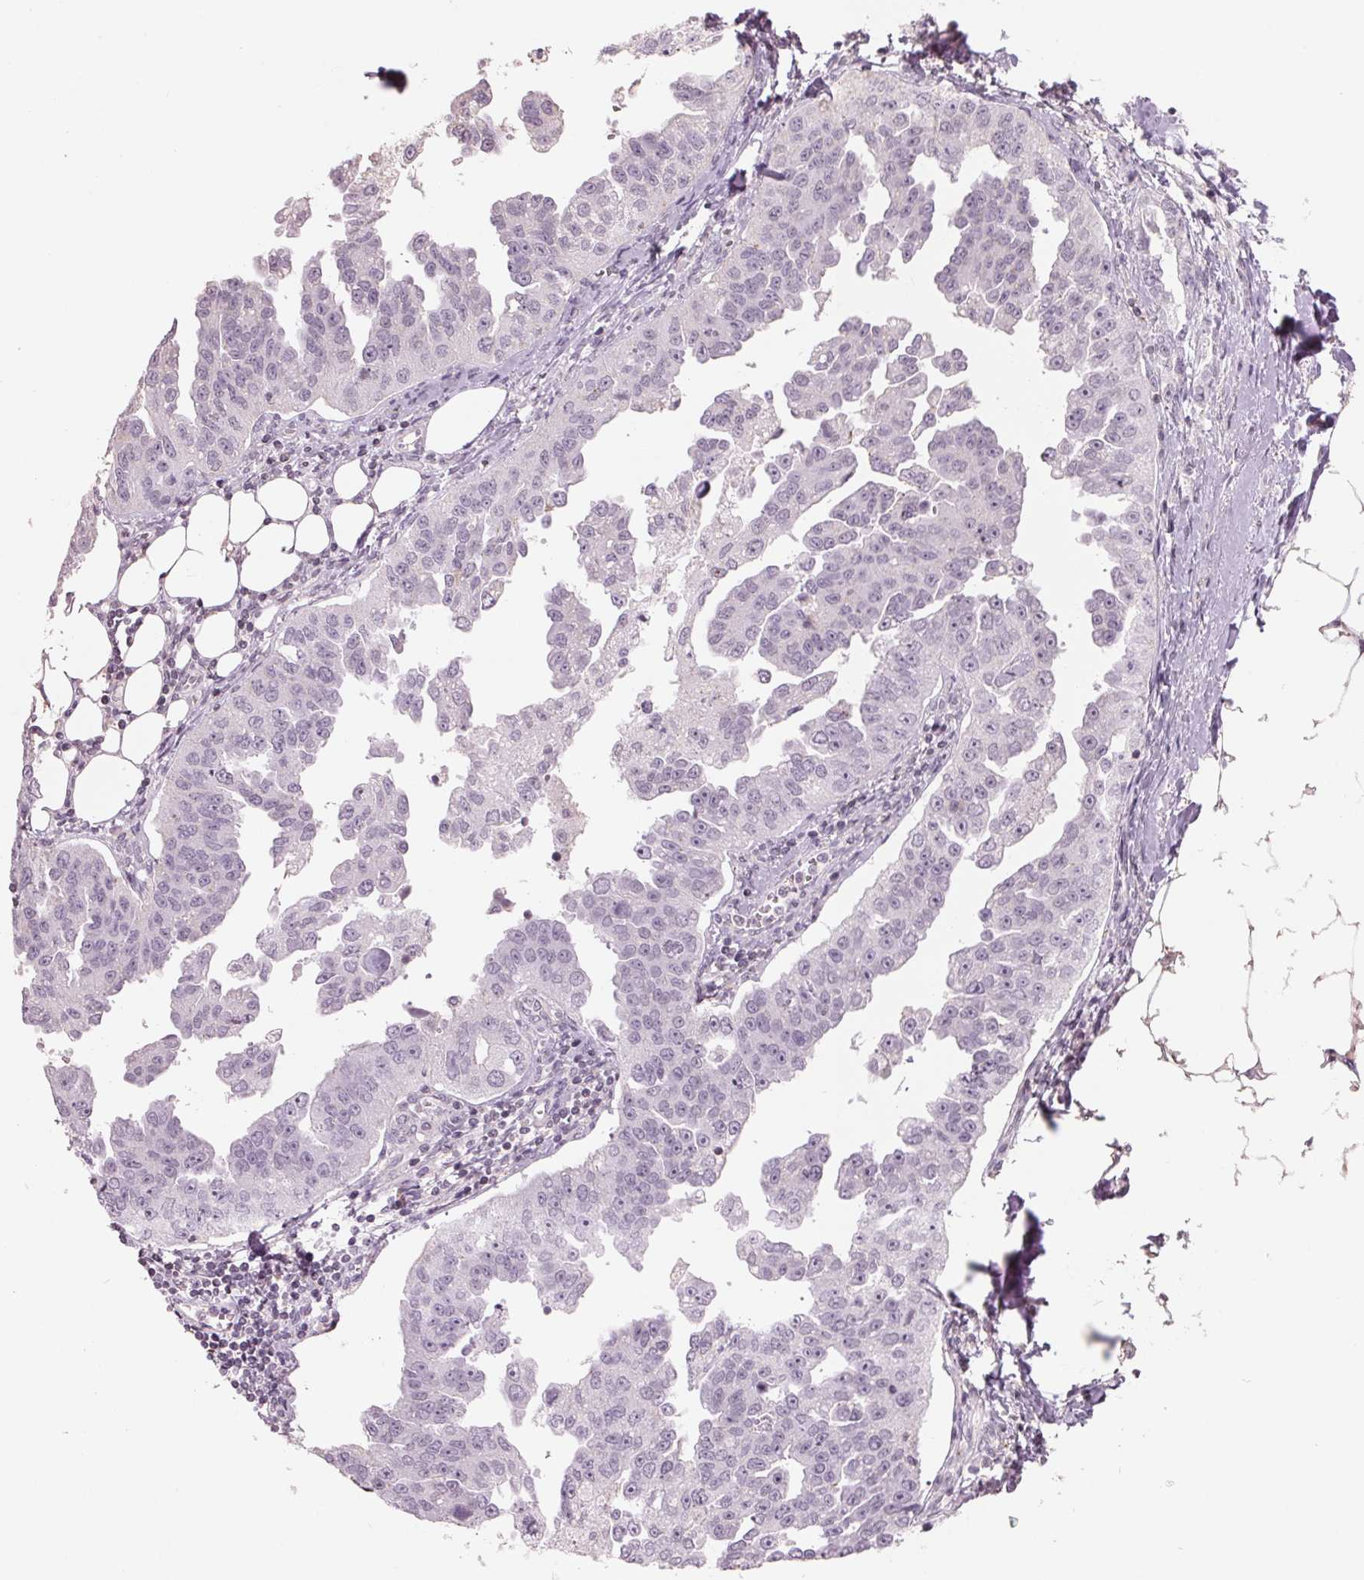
{"staining": {"intensity": "negative", "quantity": "none", "location": "none"}, "tissue": "ovarian cancer", "cell_type": "Tumor cells", "image_type": "cancer", "snomed": [{"axis": "morphology", "description": "Cystadenocarcinoma, serous, NOS"}, {"axis": "topography", "description": "Ovary"}], "caption": "Image shows no significant protein positivity in tumor cells of ovarian serous cystadenocarcinoma.", "gene": "FTCD", "patient": {"sex": "female", "age": 75}}